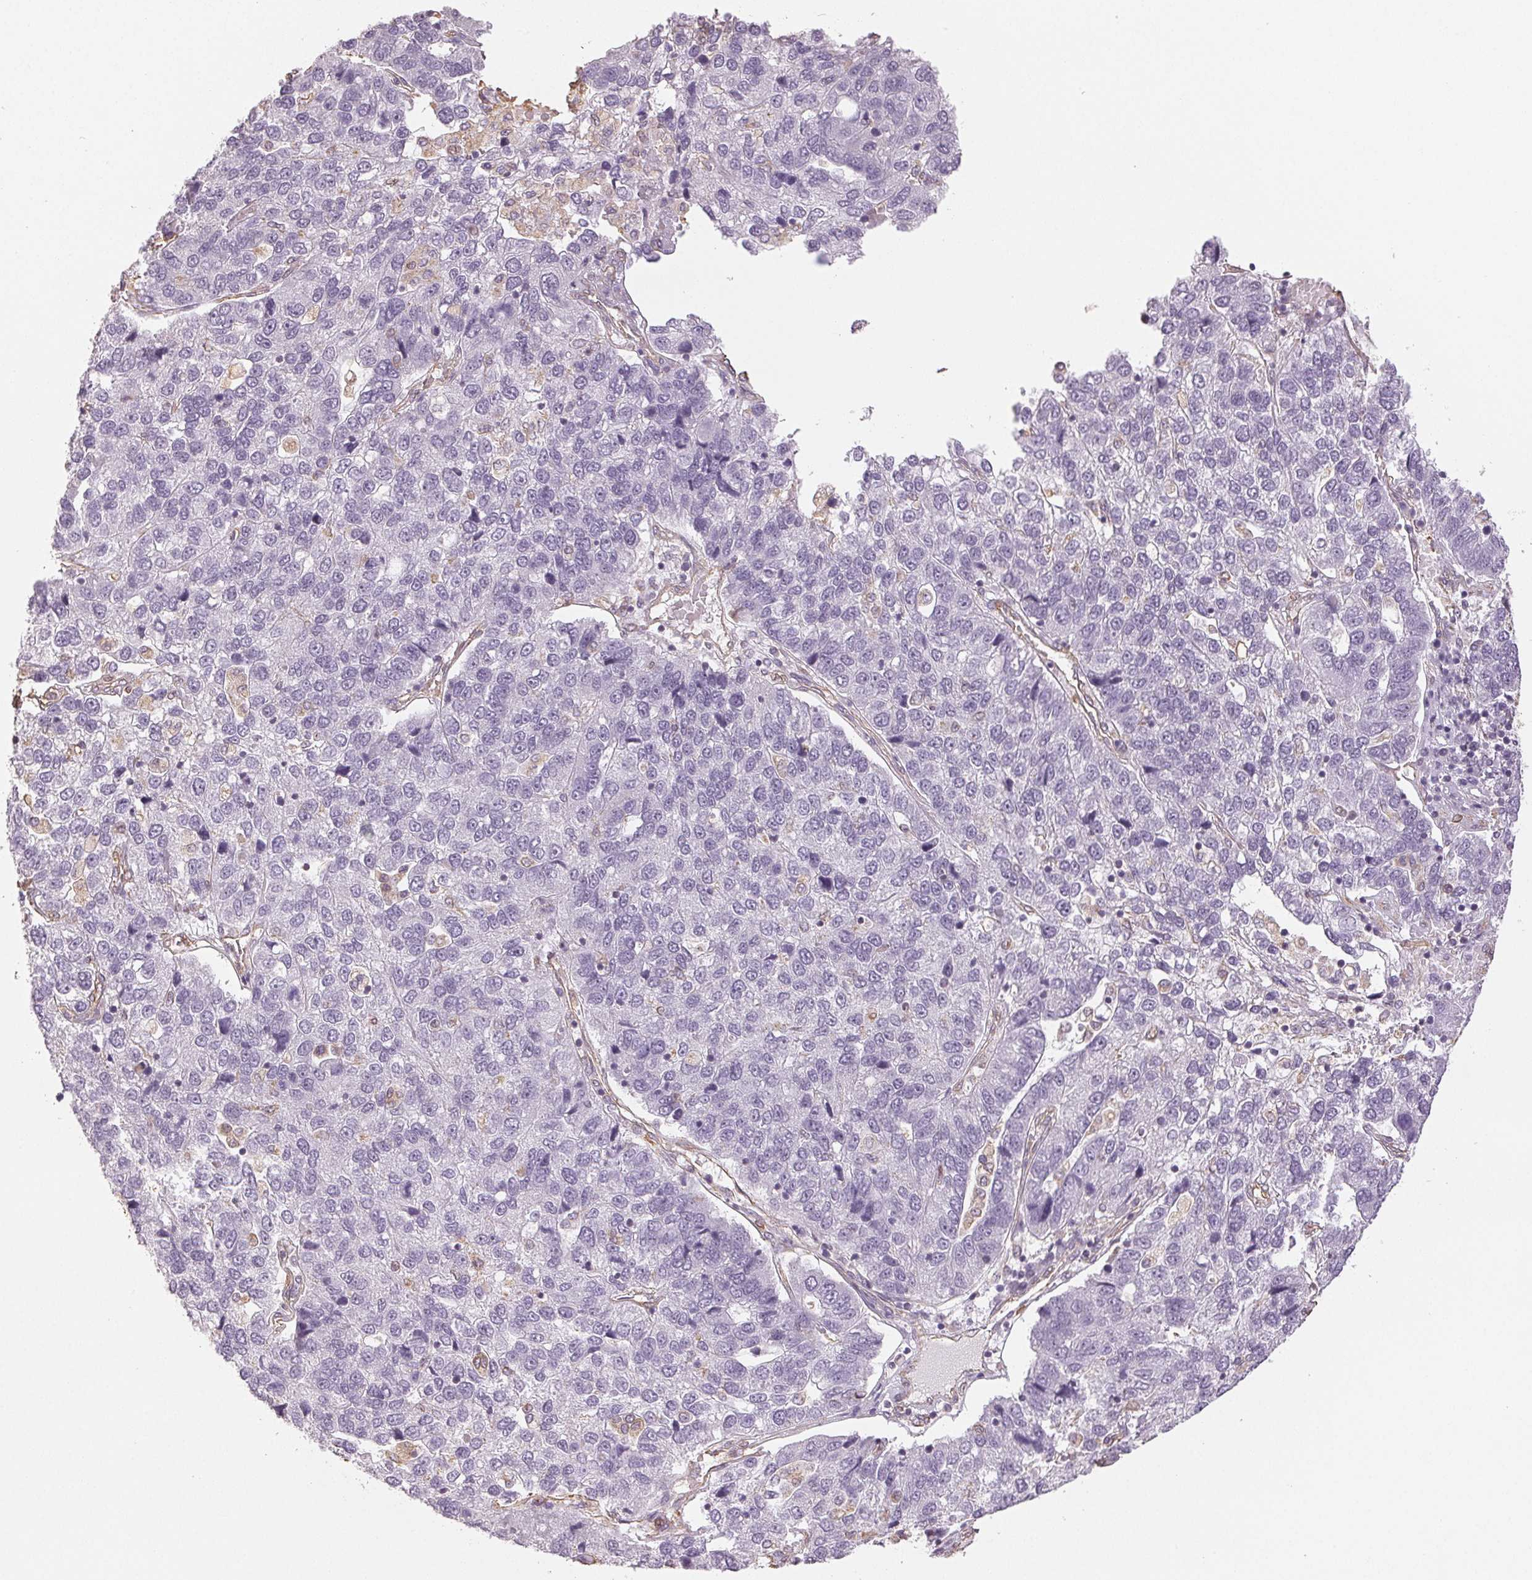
{"staining": {"intensity": "negative", "quantity": "none", "location": "none"}, "tissue": "pancreatic cancer", "cell_type": "Tumor cells", "image_type": "cancer", "snomed": [{"axis": "morphology", "description": "Adenocarcinoma, NOS"}, {"axis": "topography", "description": "Pancreas"}], "caption": "Tumor cells are negative for brown protein staining in pancreatic cancer (adenocarcinoma).", "gene": "COL7A1", "patient": {"sex": "female", "age": 61}}